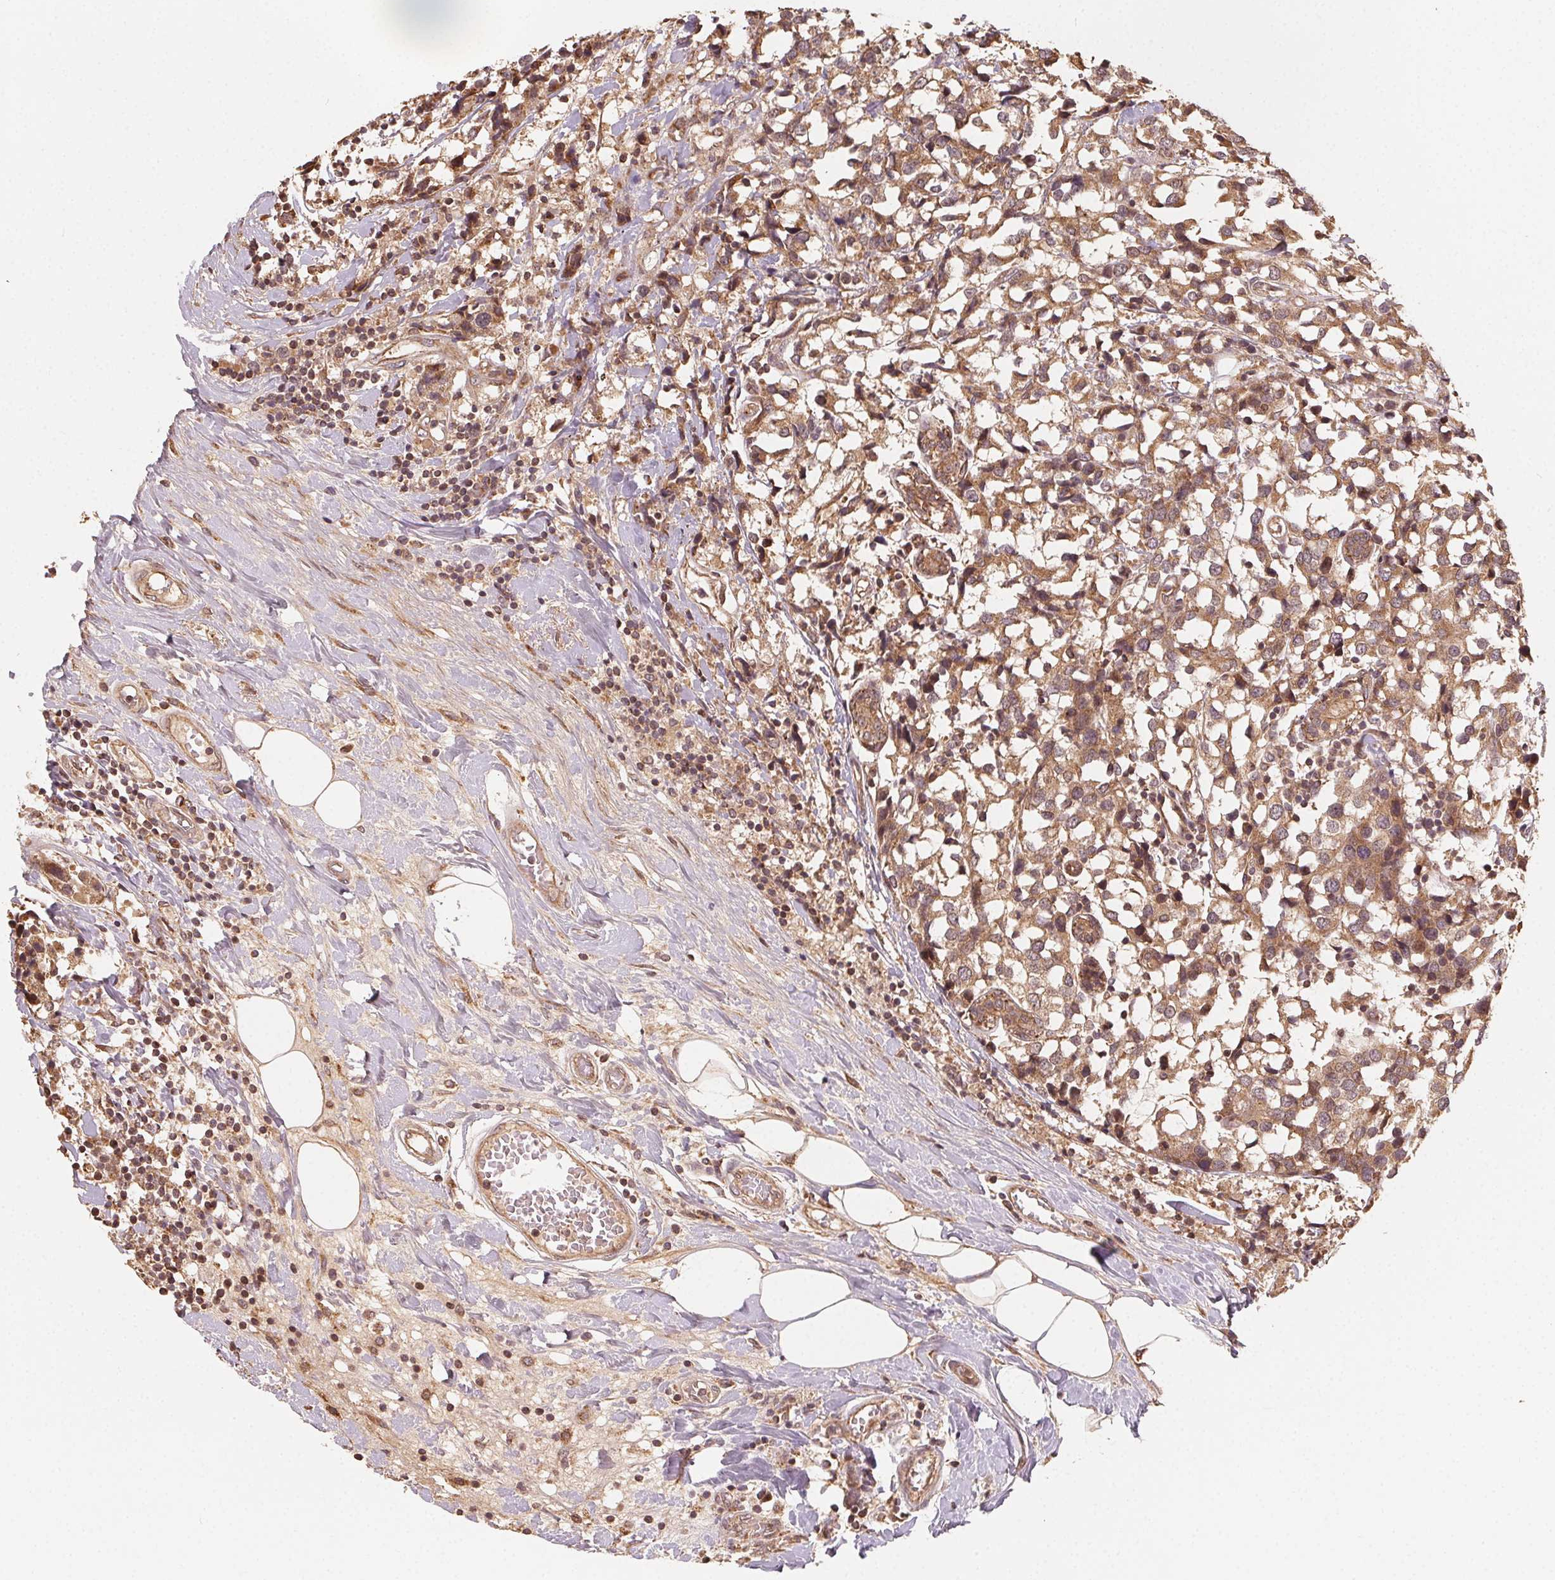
{"staining": {"intensity": "moderate", "quantity": ">75%", "location": "cytoplasmic/membranous"}, "tissue": "breast cancer", "cell_type": "Tumor cells", "image_type": "cancer", "snomed": [{"axis": "morphology", "description": "Lobular carcinoma"}, {"axis": "topography", "description": "Breast"}], "caption": "Brown immunohistochemical staining in lobular carcinoma (breast) demonstrates moderate cytoplasmic/membranous positivity in about >75% of tumor cells. The protein is stained brown, and the nuclei are stained in blue (DAB IHC with brightfield microscopy, high magnification).", "gene": "WBP2", "patient": {"sex": "female", "age": 59}}